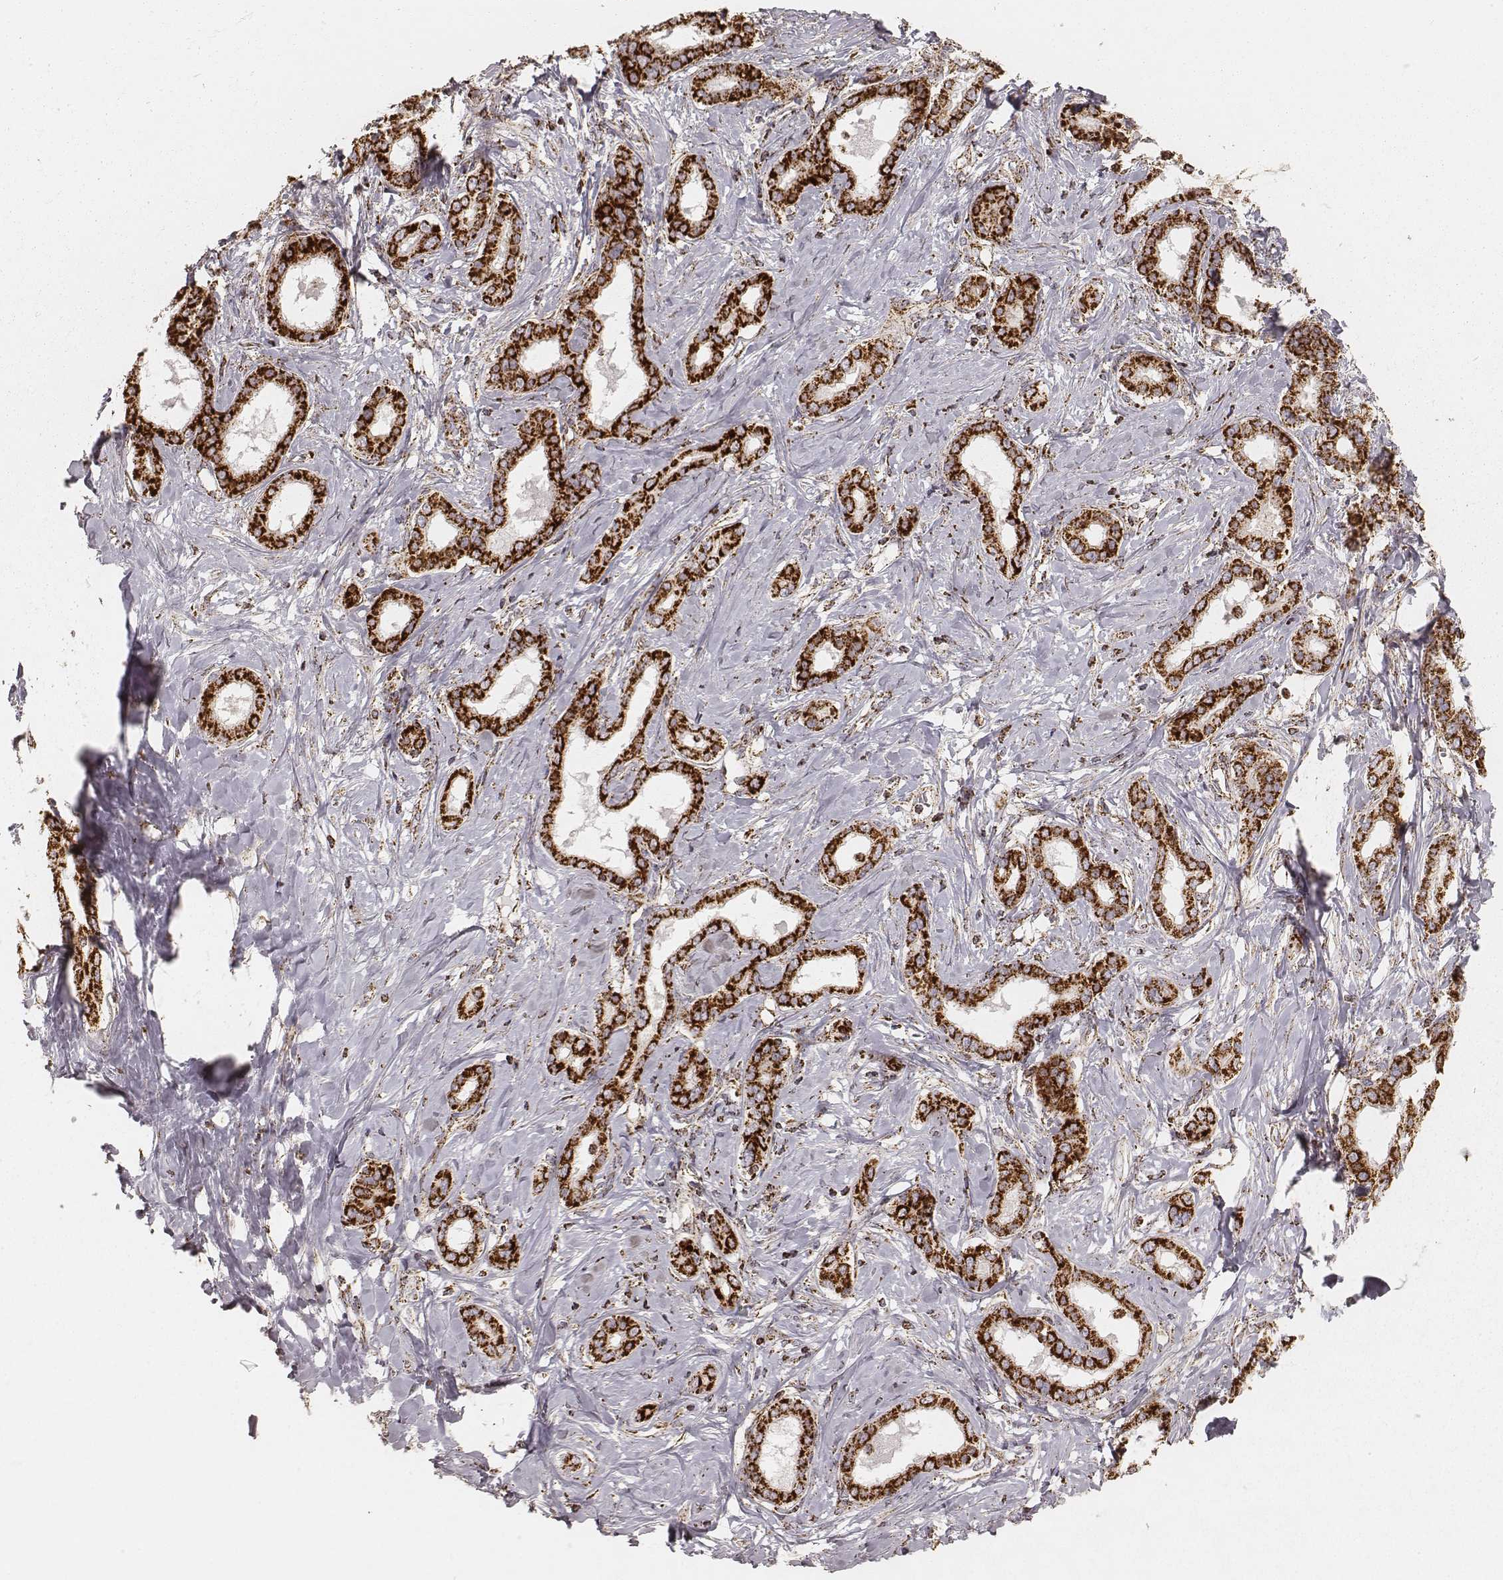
{"staining": {"intensity": "strong", "quantity": ">75%", "location": "cytoplasmic/membranous"}, "tissue": "liver cancer", "cell_type": "Tumor cells", "image_type": "cancer", "snomed": [{"axis": "morphology", "description": "Cholangiocarcinoma"}, {"axis": "topography", "description": "Liver"}], "caption": "This photomicrograph exhibits liver cholangiocarcinoma stained with immunohistochemistry (IHC) to label a protein in brown. The cytoplasmic/membranous of tumor cells show strong positivity for the protein. Nuclei are counter-stained blue.", "gene": "CS", "patient": {"sex": "female", "age": 47}}